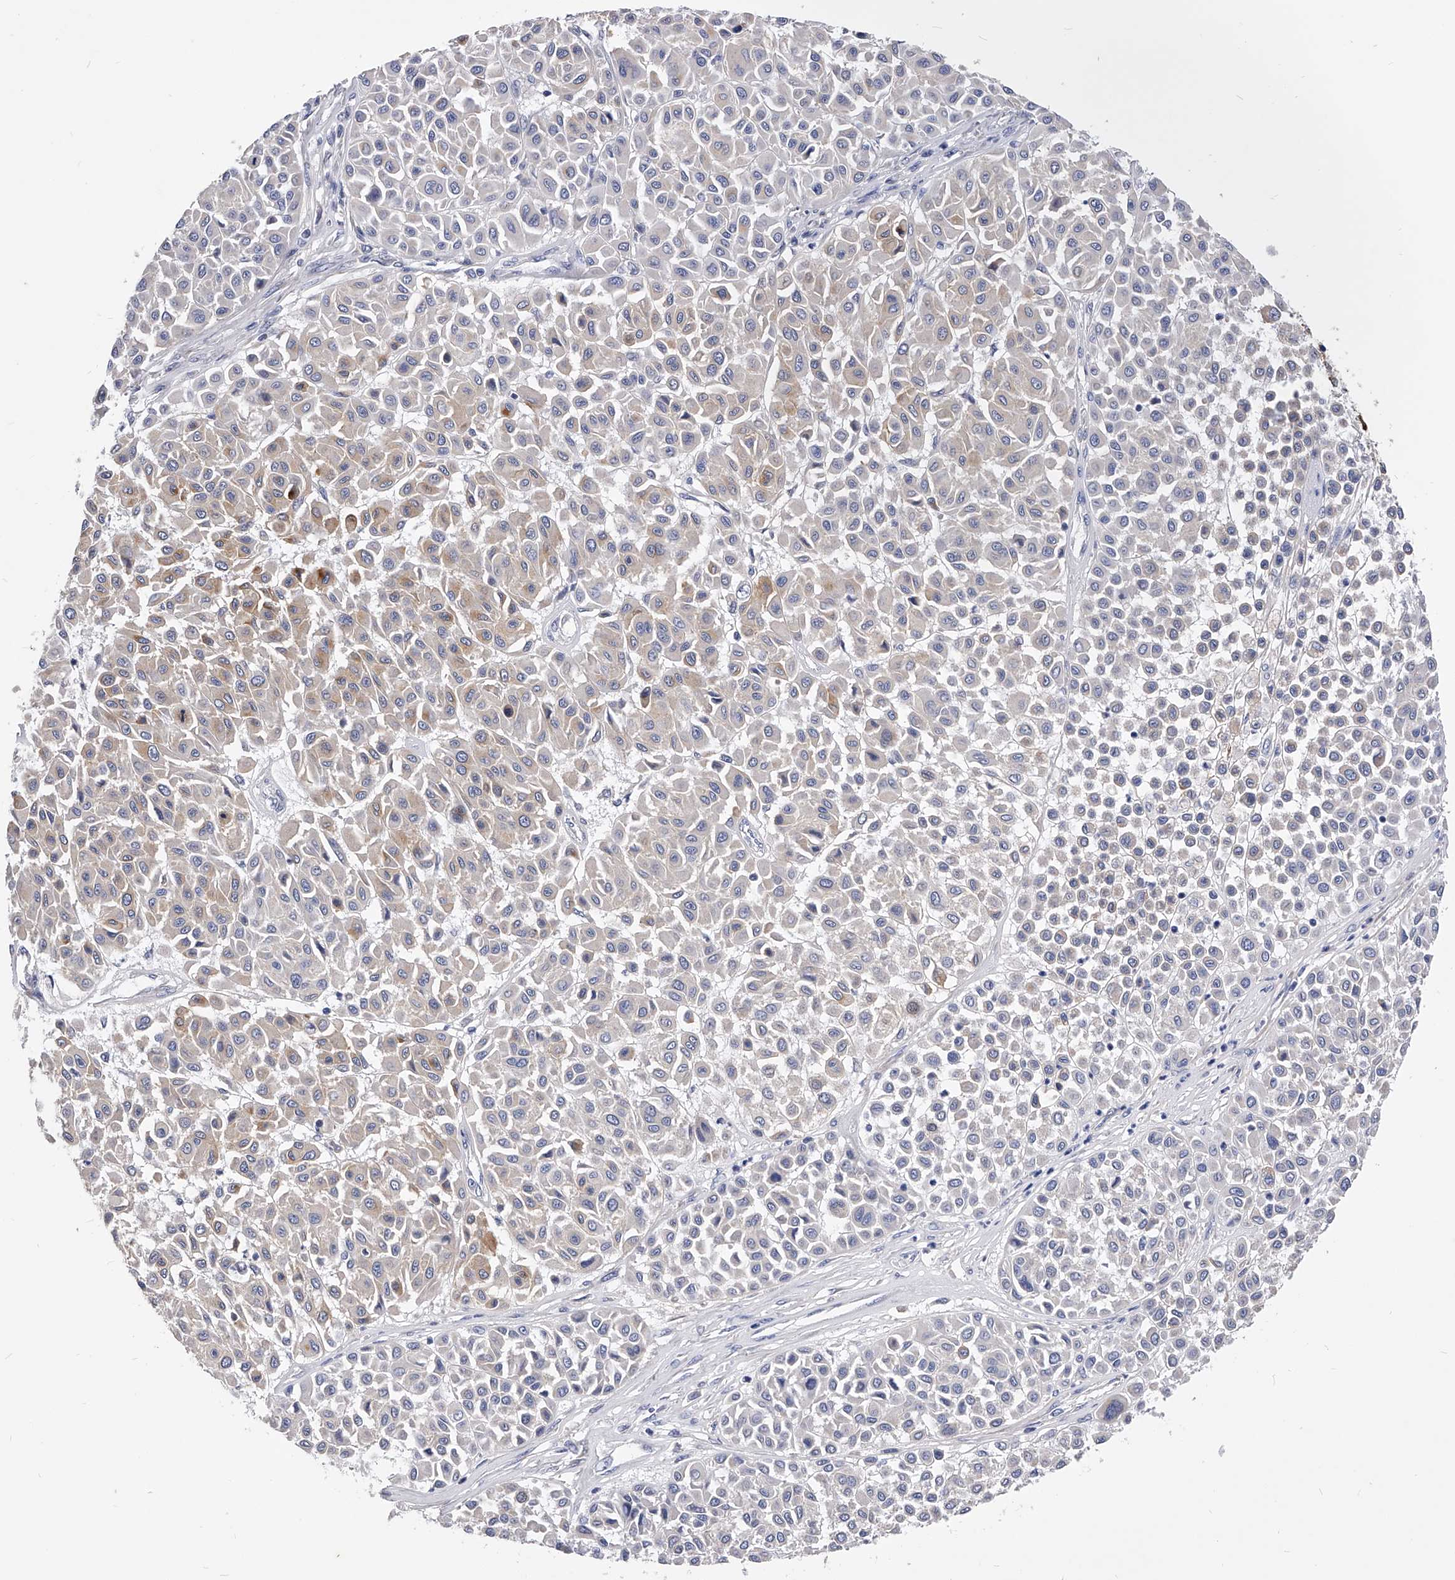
{"staining": {"intensity": "weak", "quantity": "<25%", "location": "cytoplasmic/membranous"}, "tissue": "melanoma", "cell_type": "Tumor cells", "image_type": "cancer", "snomed": [{"axis": "morphology", "description": "Malignant melanoma, Metastatic site"}, {"axis": "topography", "description": "Soft tissue"}], "caption": "Melanoma was stained to show a protein in brown. There is no significant staining in tumor cells.", "gene": "ZNF529", "patient": {"sex": "male", "age": 41}}